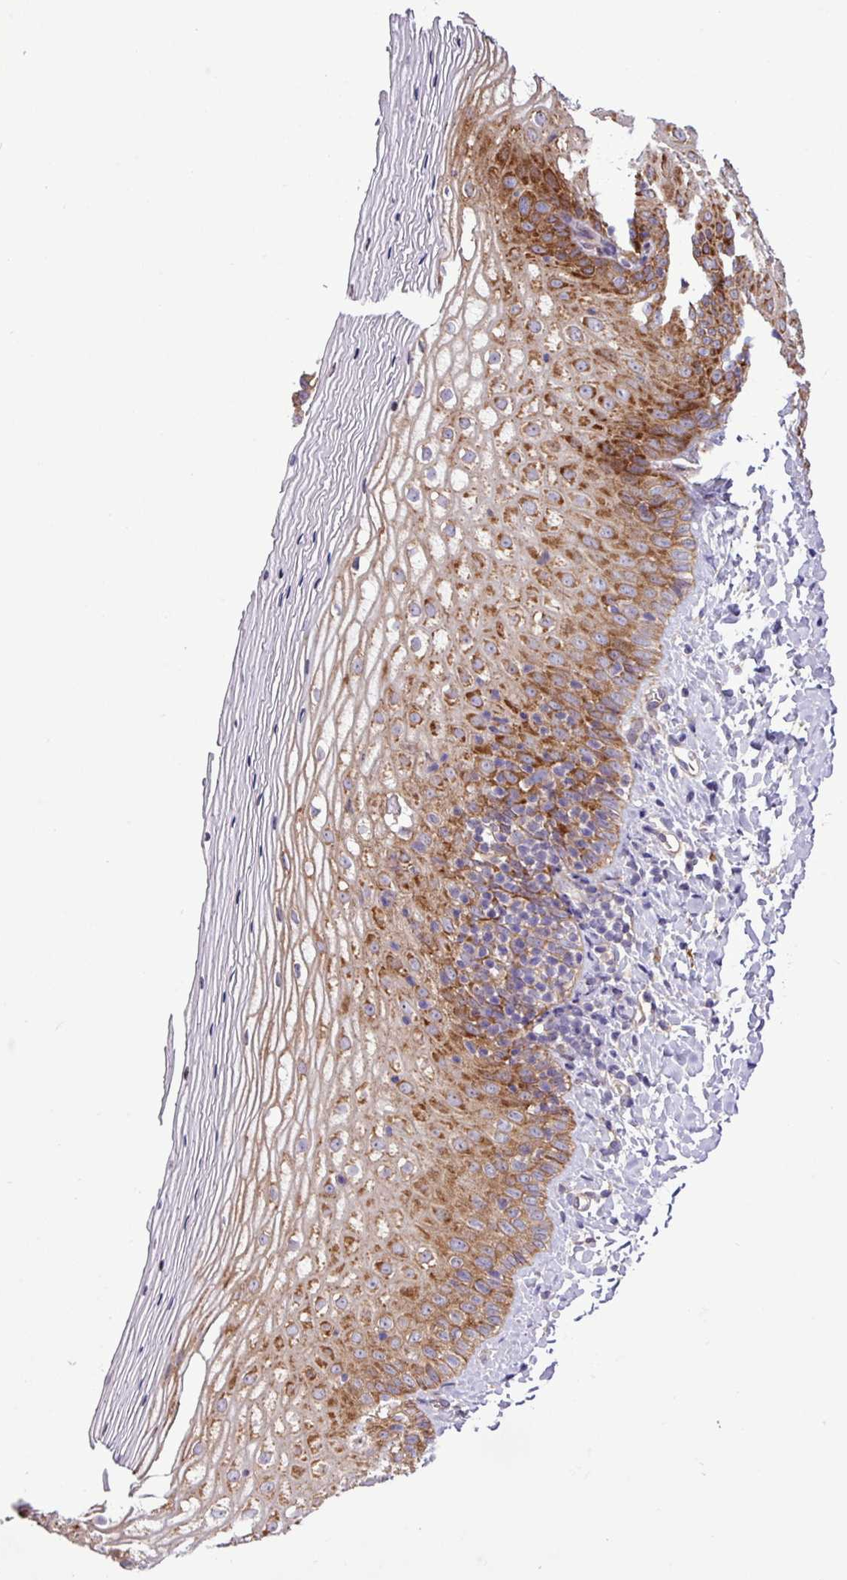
{"staining": {"intensity": "strong", "quantity": "25%-75%", "location": "cytoplasmic/membranous"}, "tissue": "vagina", "cell_type": "Squamous epithelial cells", "image_type": "normal", "snomed": [{"axis": "morphology", "description": "Normal tissue, NOS"}, {"axis": "topography", "description": "Vagina"}], "caption": "A micrograph of human vagina stained for a protein demonstrates strong cytoplasmic/membranous brown staining in squamous epithelial cells. Using DAB (3,3'-diaminobenzidine) (brown) and hematoxylin (blue) stains, captured at high magnification using brightfield microscopy.", "gene": "RPL13", "patient": {"sex": "female", "age": 65}}